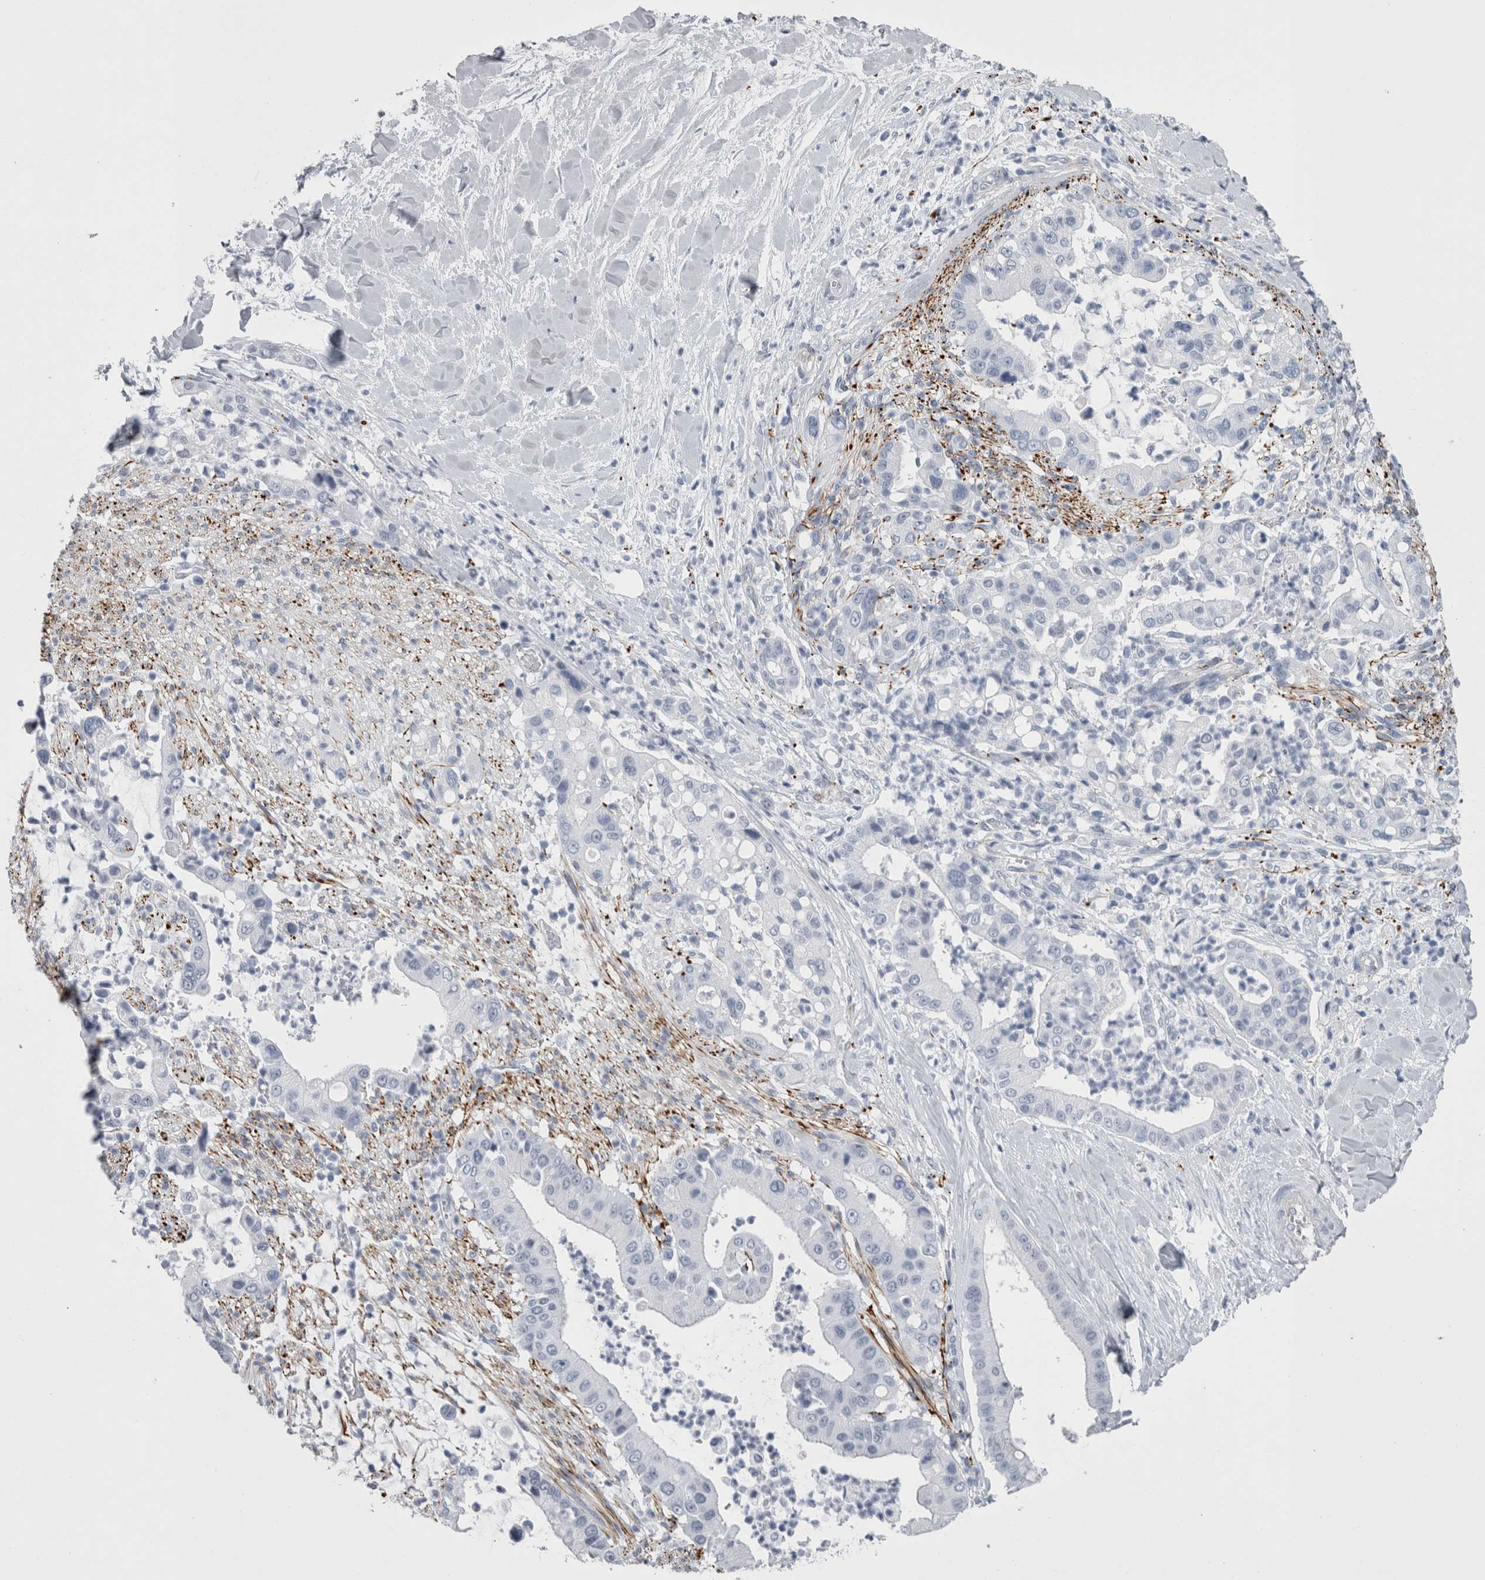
{"staining": {"intensity": "negative", "quantity": "none", "location": "none"}, "tissue": "liver cancer", "cell_type": "Tumor cells", "image_type": "cancer", "snomed": [{"axis": "morphology", "description": "Cholangiocarcinoma"}, {"axis": "topography", "description": "Liver"}], "caption": "Tumor cells are negative for brown protein staining in liver cancer. (Brightfield microscopy of DAB IHC at high magnification).", "gene": "VWDE", "patient": {"sex": "female", "age": 54}}